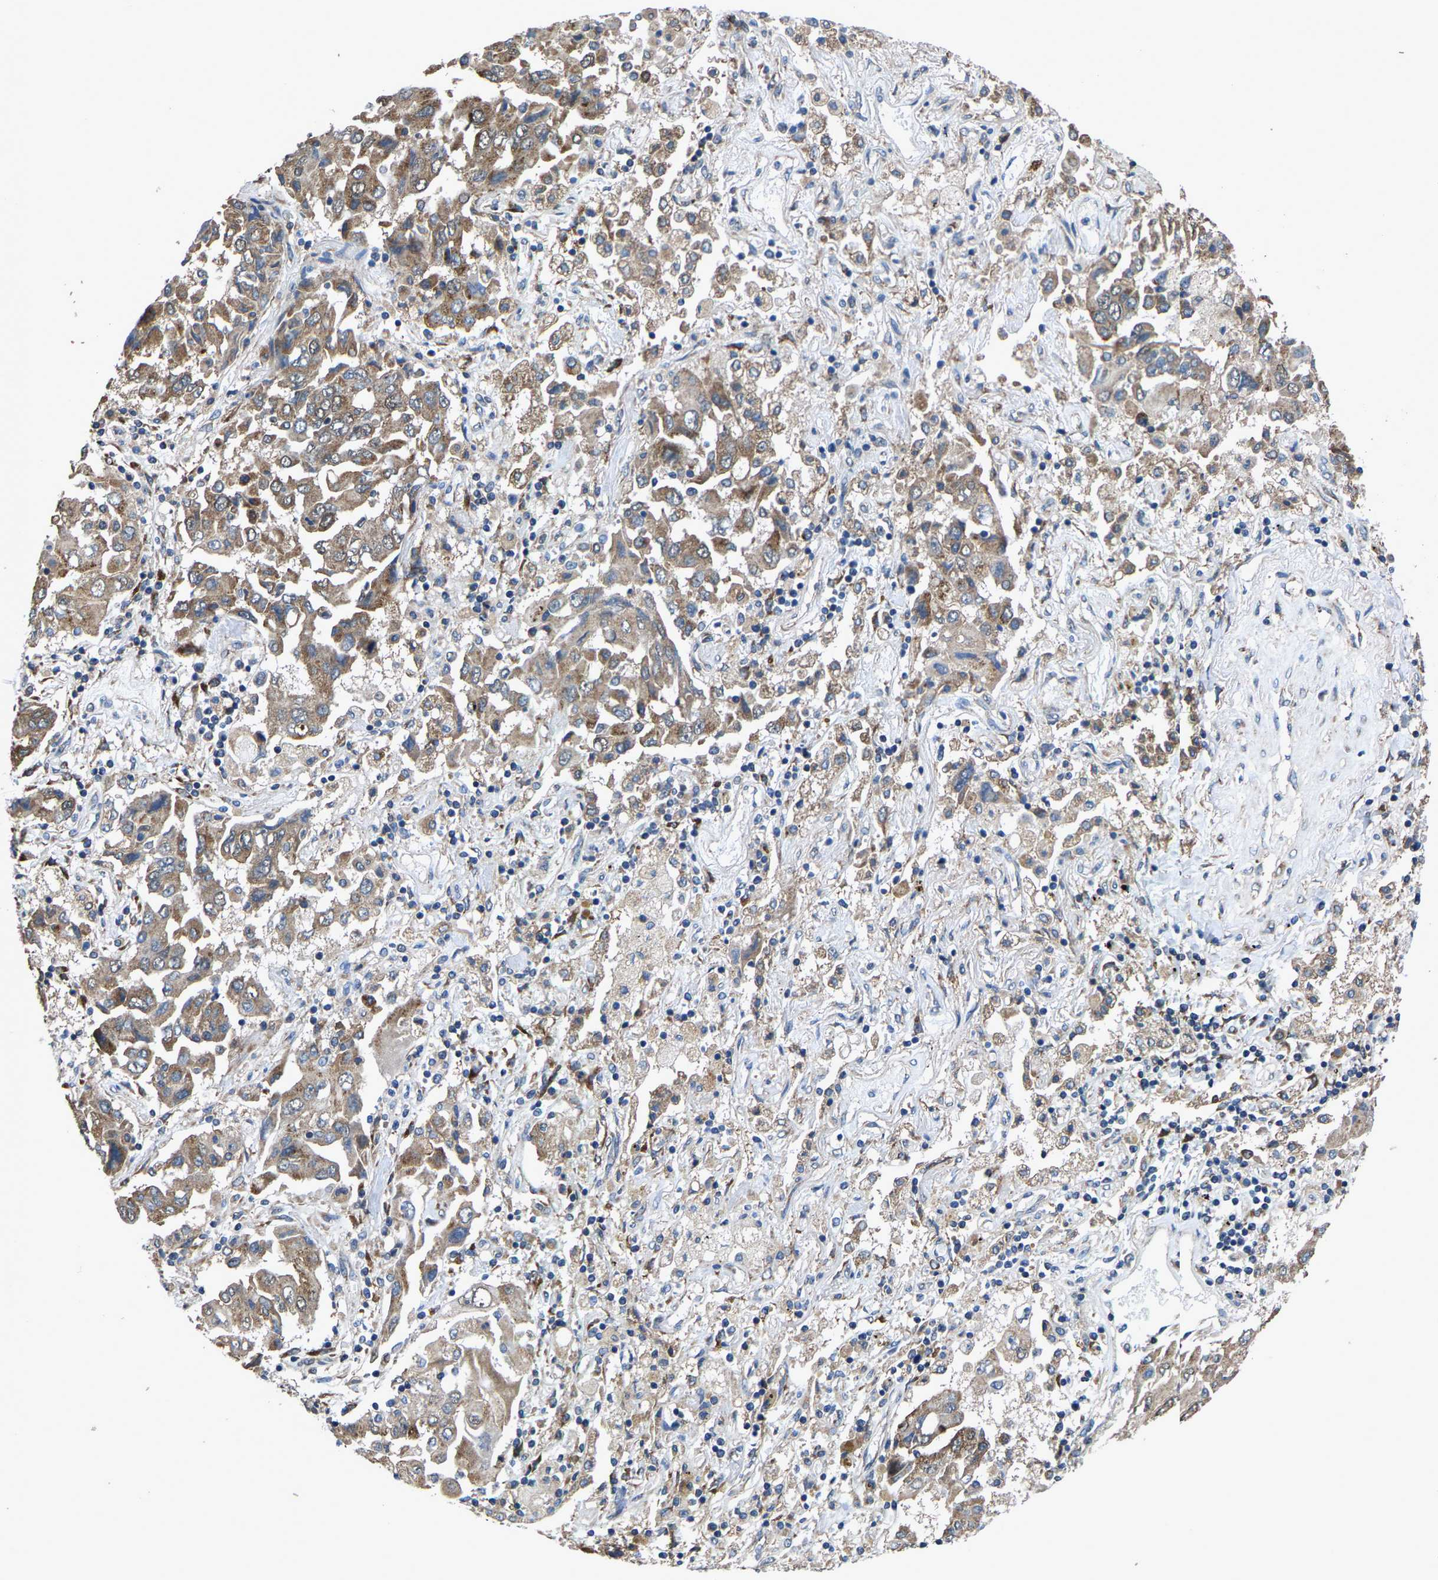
{"staining": {"intensity": "moderate", "quantity": ">75%", "location": "cytoplasmic/membranous"}, "tissue": "lung cancer", "cell_type": "Tumor cells", "image_type": "cancer", "snomed": [{"axis": "morphology", "description": "Adenocarcinoma, NOS"}, {"axis": "topography", "description": "Lung"}], "caption": "Immunohistochemistry (IHC) (DAB) staining of human lung adenocarcinoma shows moderate cytoplasmic/membranous protein expression in approximately >75% of tumor cells.", "gene": "PDP1", "patient": {"sex": "female", "age": 65}}